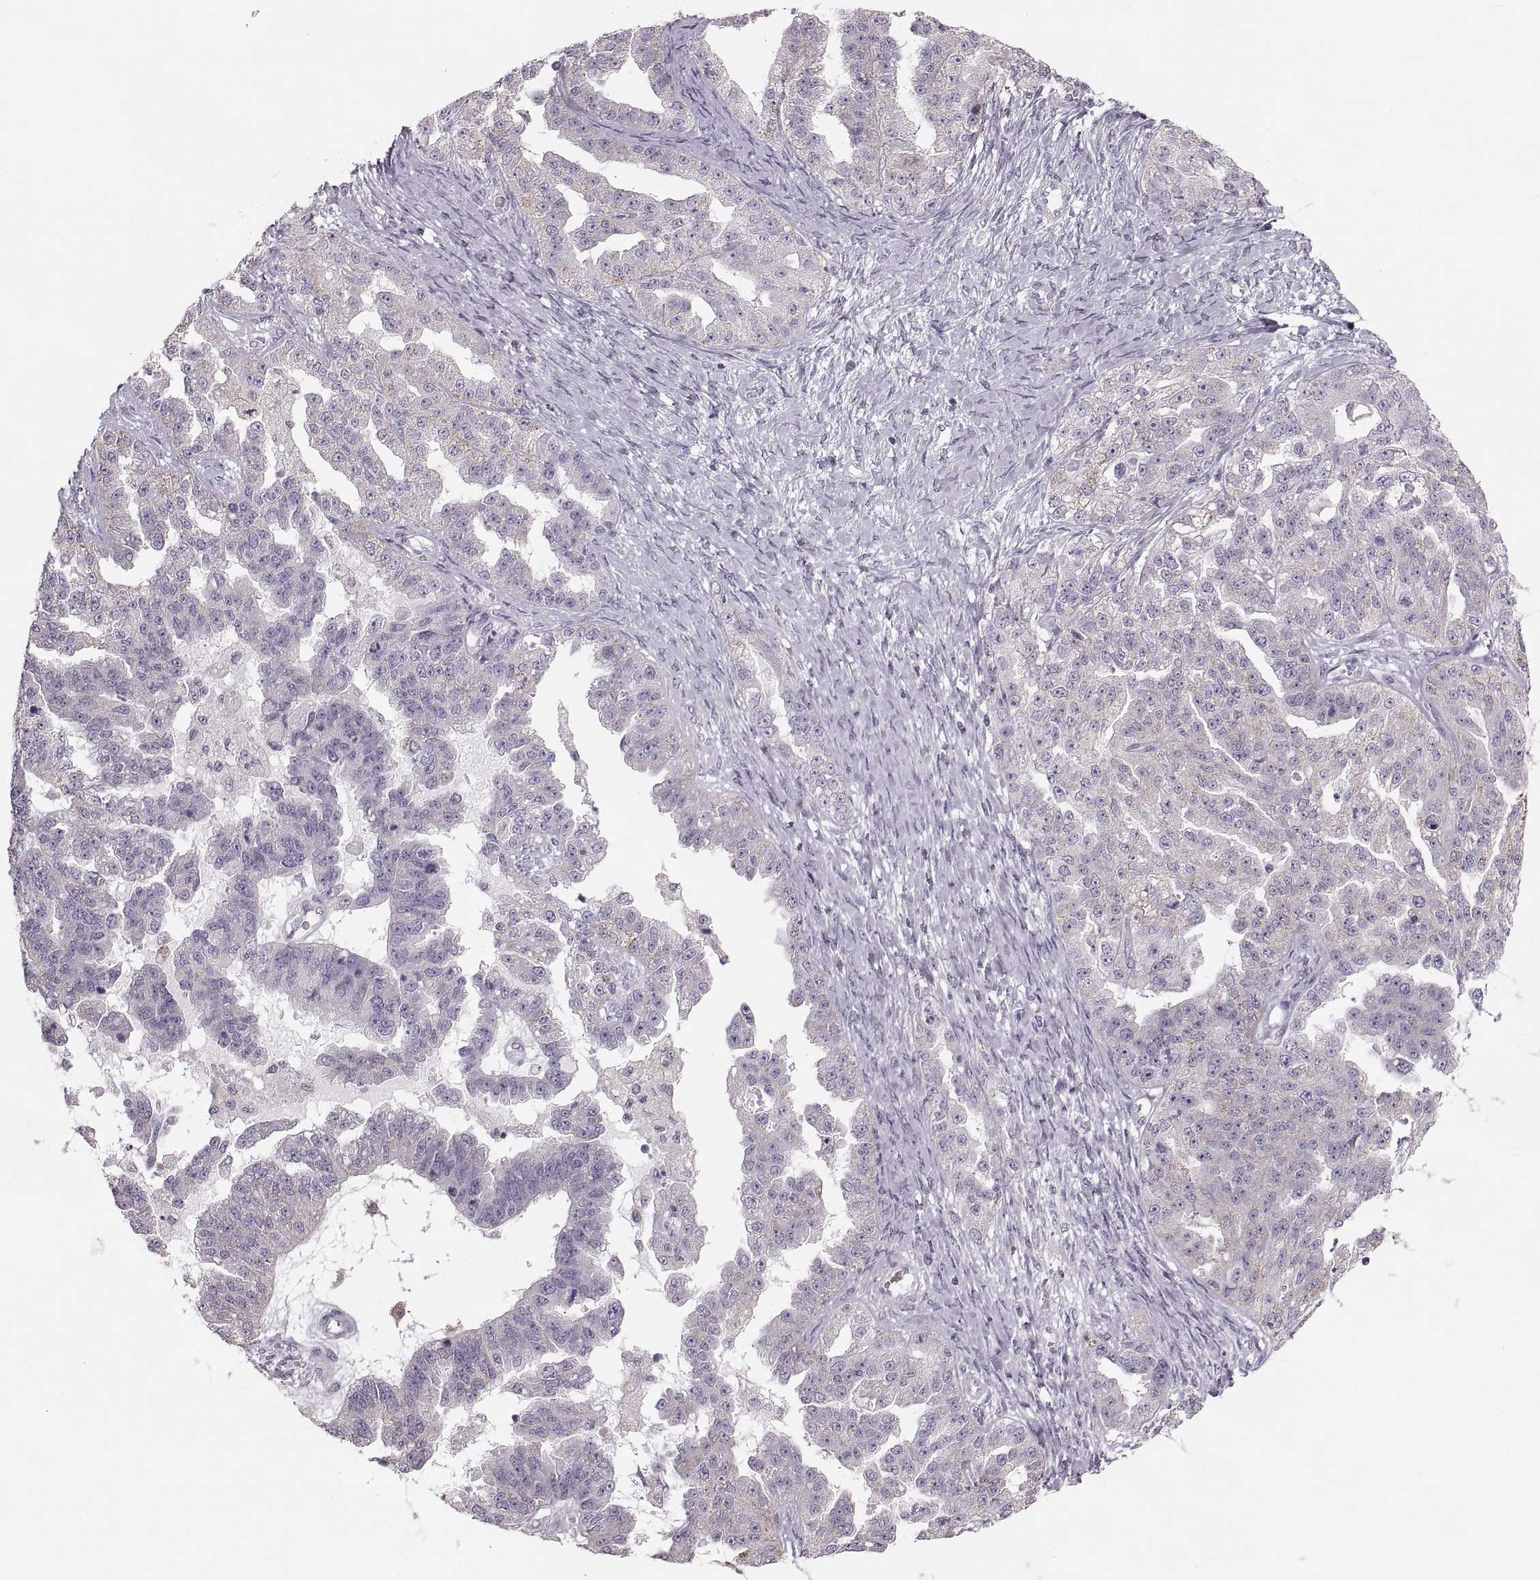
{"staining": {"intensity": "negative", "quantity": "none", "location": "none"}, "tissue": "ovarian cancer", "cell_type": "Tumor cells", "image_type": "cancer", "snomed": [{"axis": "morphology", "description": "Cystadenocarcinoma, serous, NOS"}, {"axis": "topography", "description": "Ovary"}], "caption": "Immunohistochemistry (IHC) of ovarian serous cystadenocarcinoma reveals no positivity in tumor cells.", "gene": "RUNDC3A", "patient": {"sex": "female", "age": 58}}